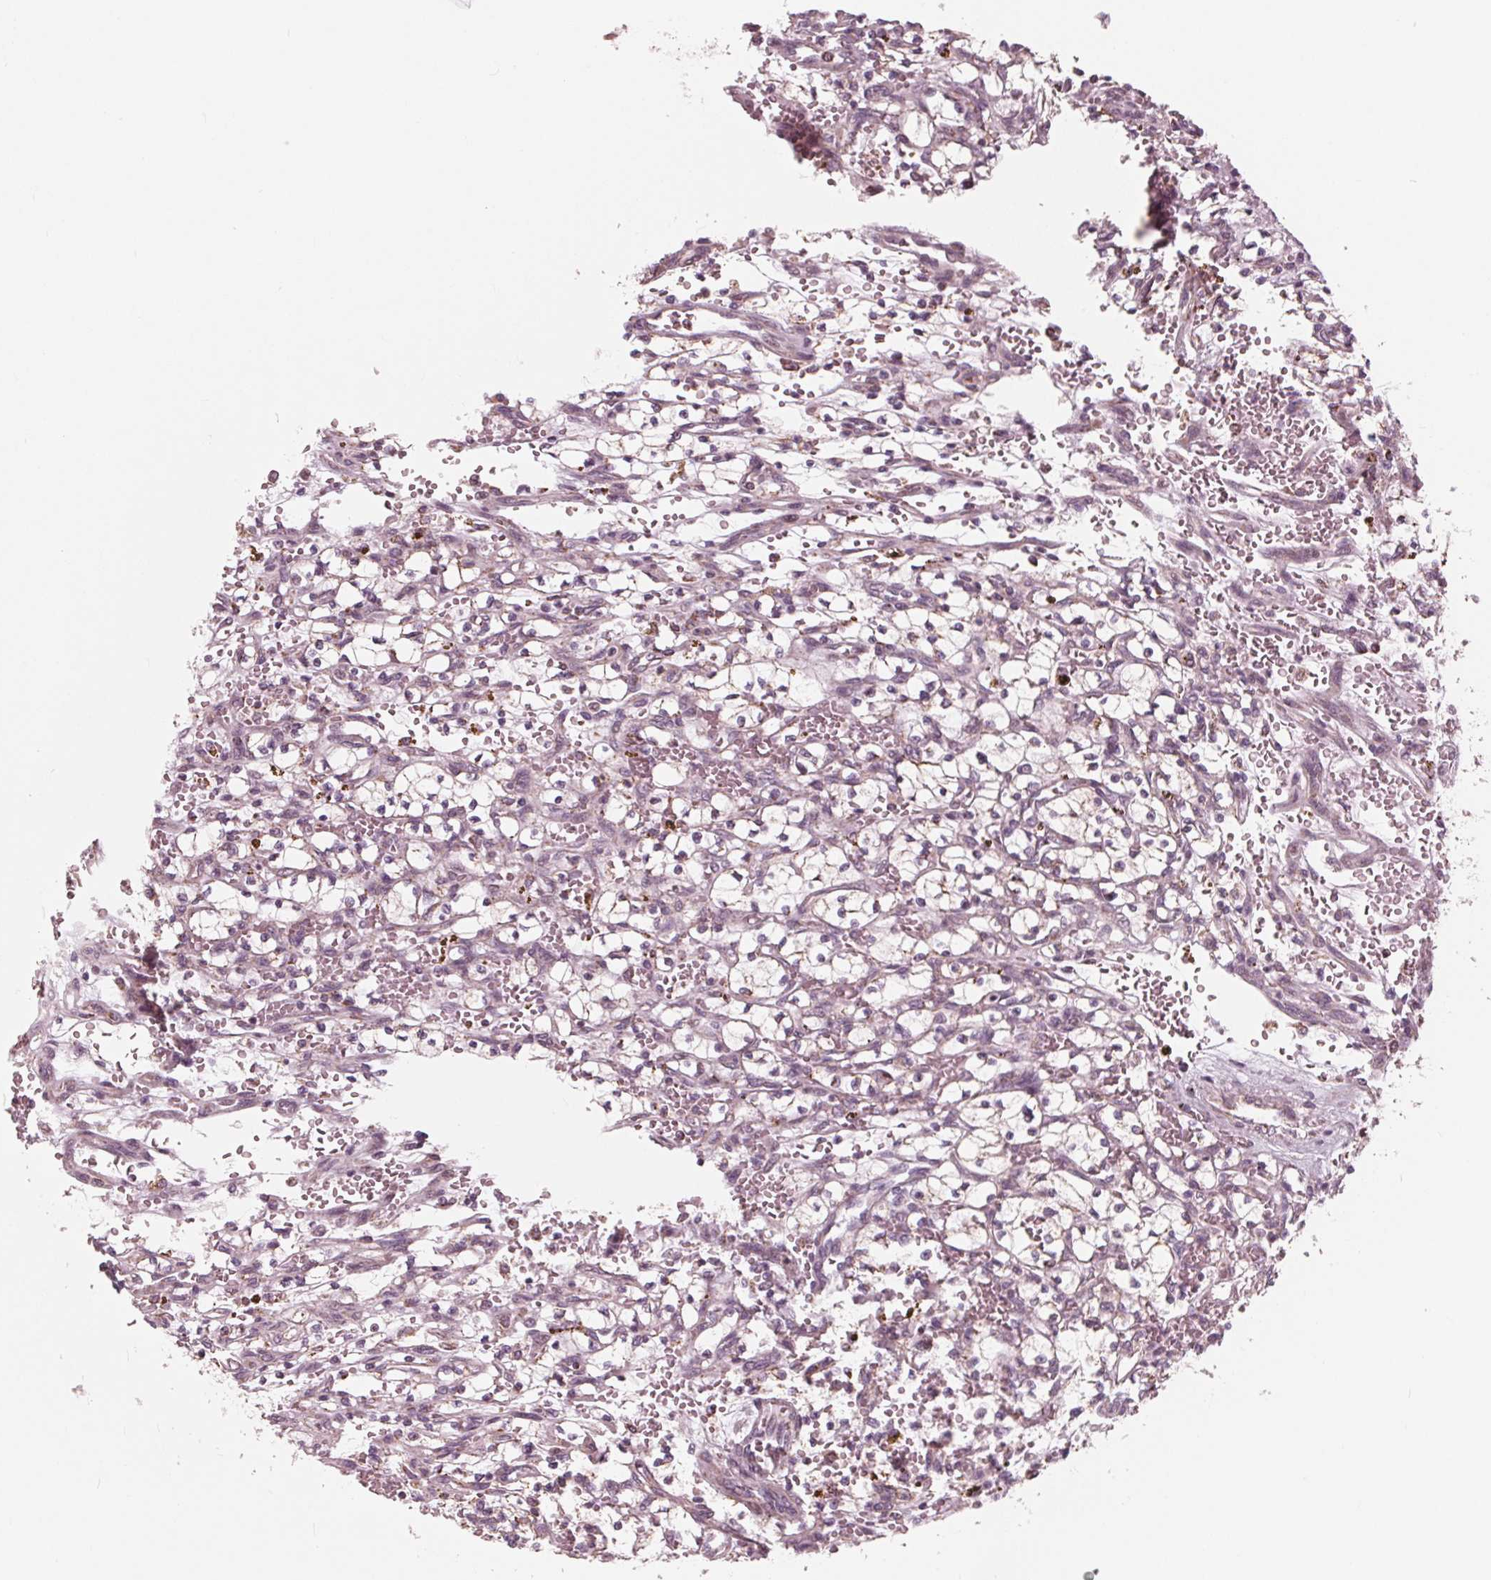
{"staining": {"intensity": "weak", "quantity": "<25%", "location": "cytoplasmic/membranous"}, "tissue": "renal cancer", "cell_type": "Tumor cells", "image_type": "cancer", "snomed": [{"axis": "morphology", "description": "Adenocarcinoma, NOS"}, {"axis": "topography", "description": "Kidney"}], "caption": "The image reveals no significant expression in tumor cells of renal adenocarcinoma.", "gene": "DCAF4L2", "patient": {"sex": "female", "age": 64}}